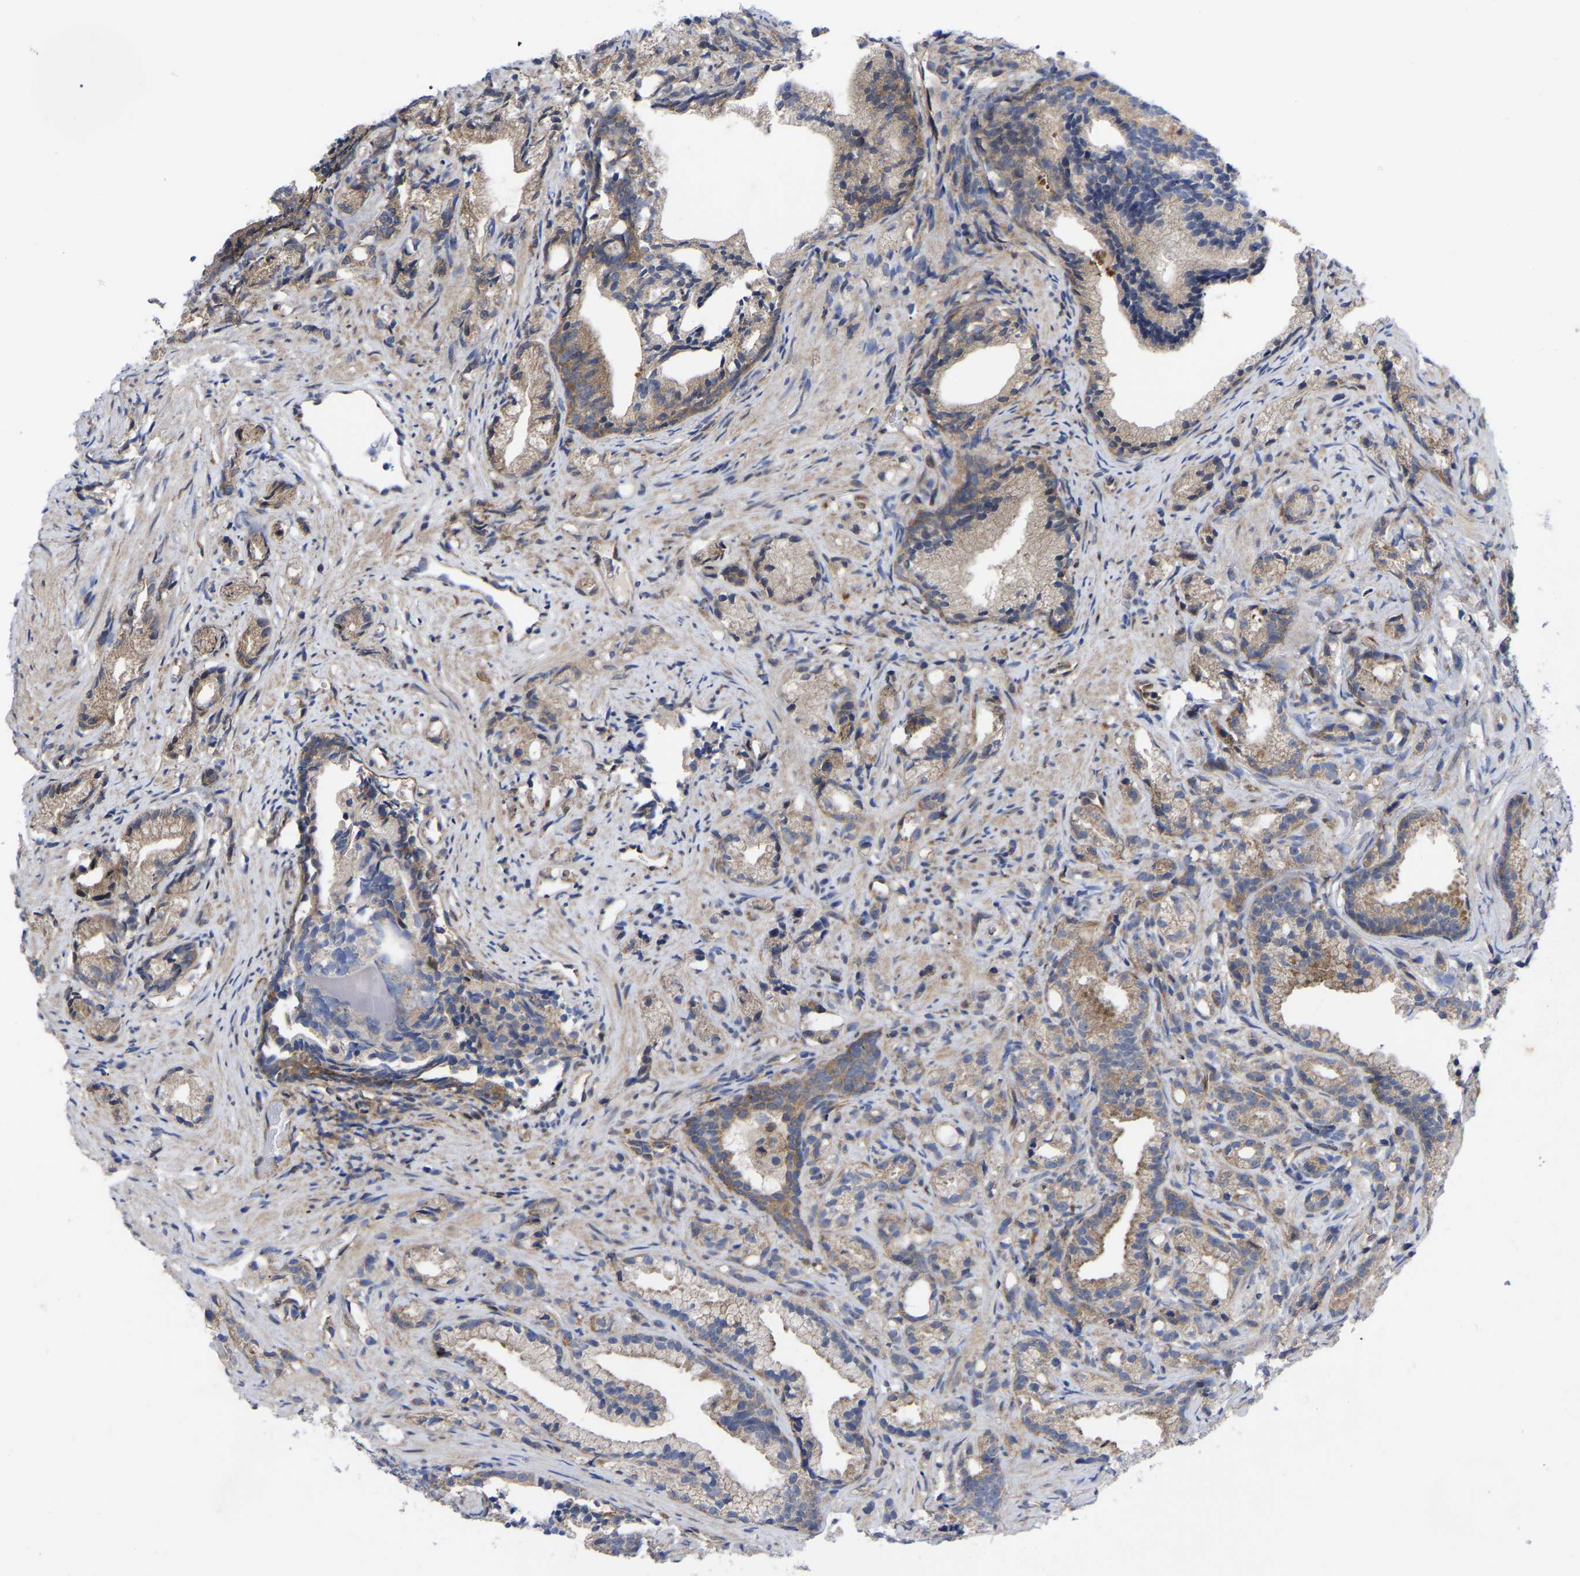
{"staining": {"intensity": "weak", "quantity": "25%-75%", "location": "cytoplasmic/membranous"}, "tissue": "prostate cancer", "cell_type": "Tumor cells", "image_type": "cancer", "snomed": [{"axis": "morphology", "description": "Adenocarcinoma, Low grade"}, {"axis": "topography", "description": "Prostate"}], "caption": "Brown immunohistochemical staining in human prostate cancer (low-grade adenocarcinoma) demonstrates weak cytoplasmic/membranous expression in about 25%-75% of tumor cells. (Brightfield microscopy of DAB IHC at high magnification).", "gene": "TCP1", "patient": {"sex": "male", "age": 89}}